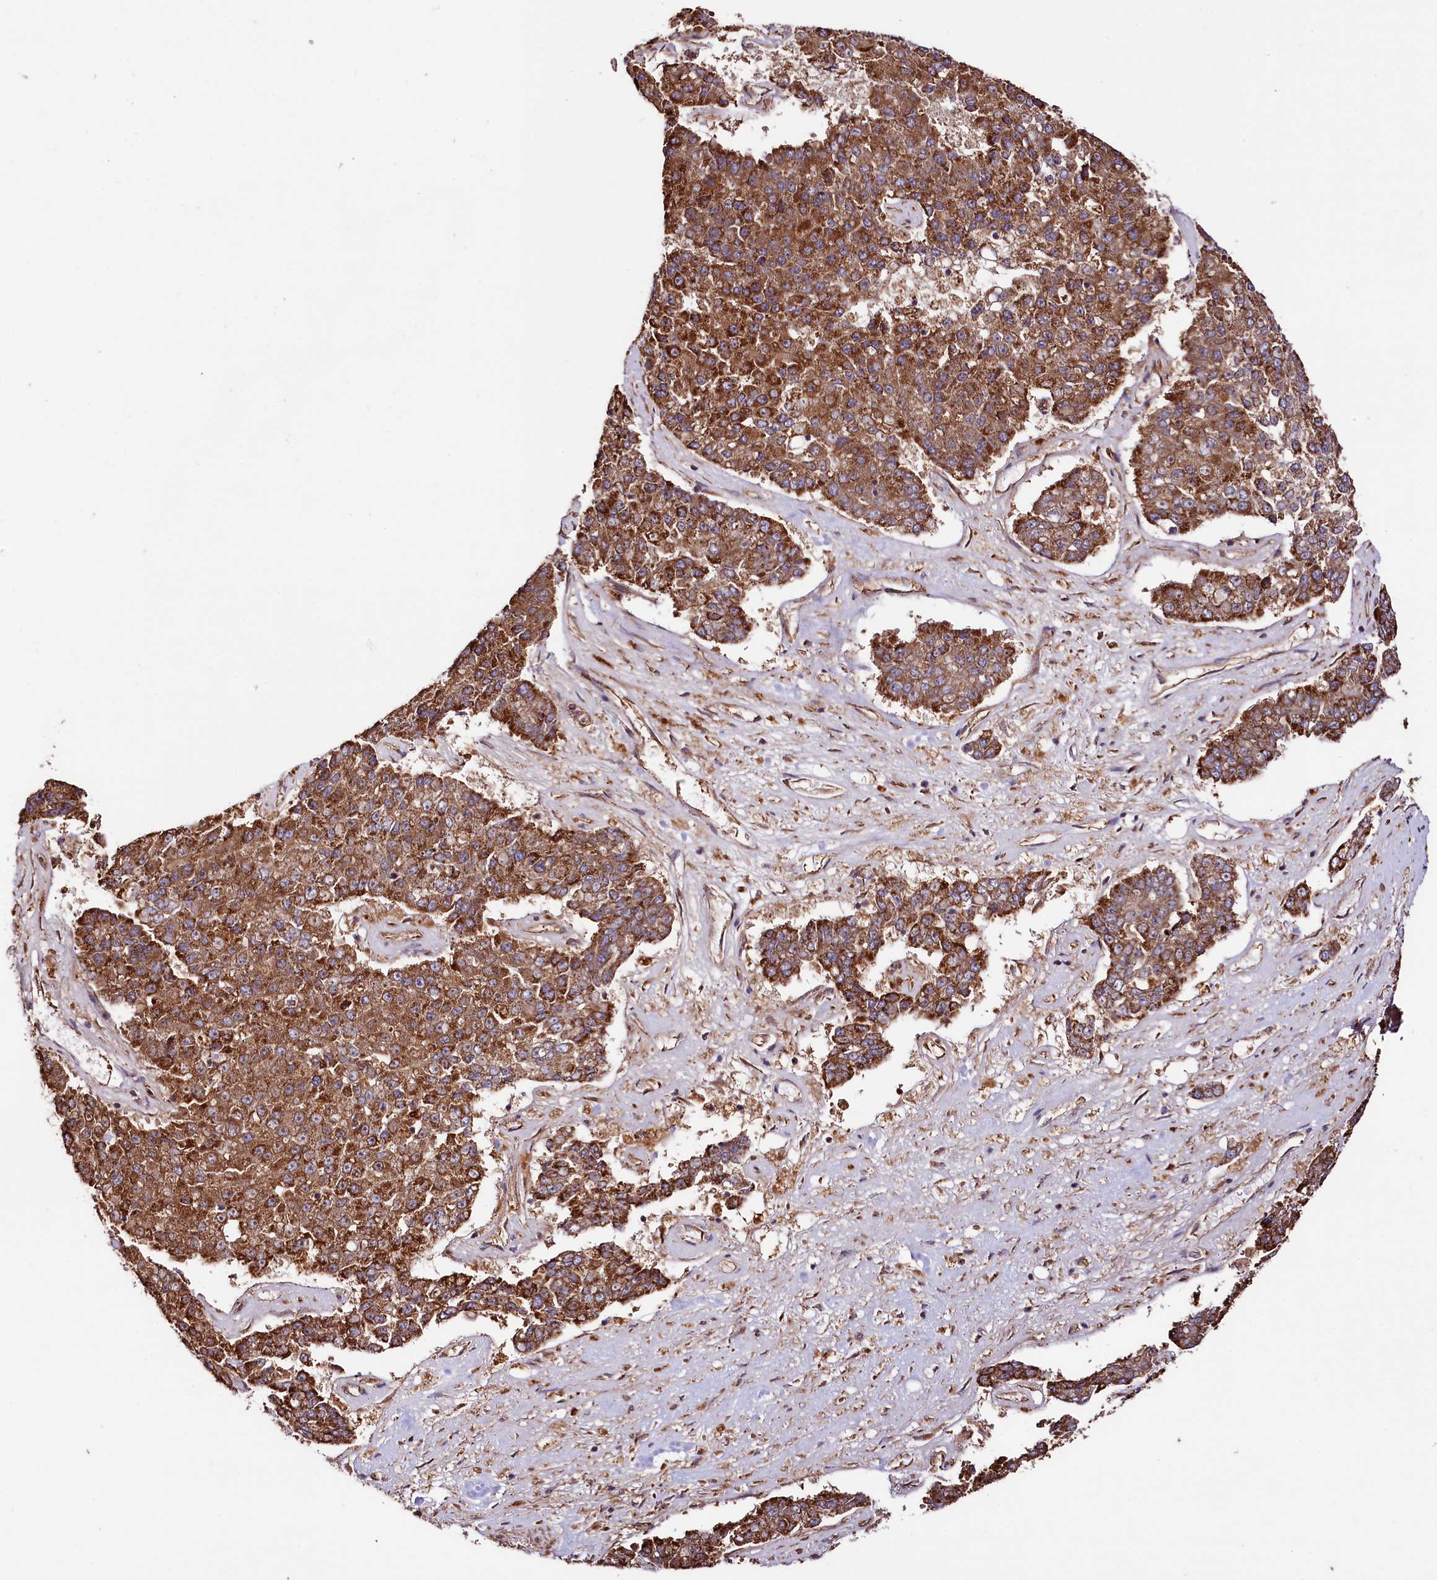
{"staining": {"intensity": "strong", "quantity": ">75%", "location": "cytoplasmic/membranous"}, "tissue": "pancreatic cancer", "cell_type": "Tumor cells", "image_type": "cancer", "snomed": [{"axis": "morphology", "description": "Adenocarcinoma, NOS"}, {"axis": "topography", "description": "Pancreas"}], "caption": "A brown stain labels strong cytoplasmic/membranous staining of a protein in human adenocarcinoma (pancreatic) tumor cells.", "gene": "CEP295", "patient": {"sex": "male", "age": 50}}